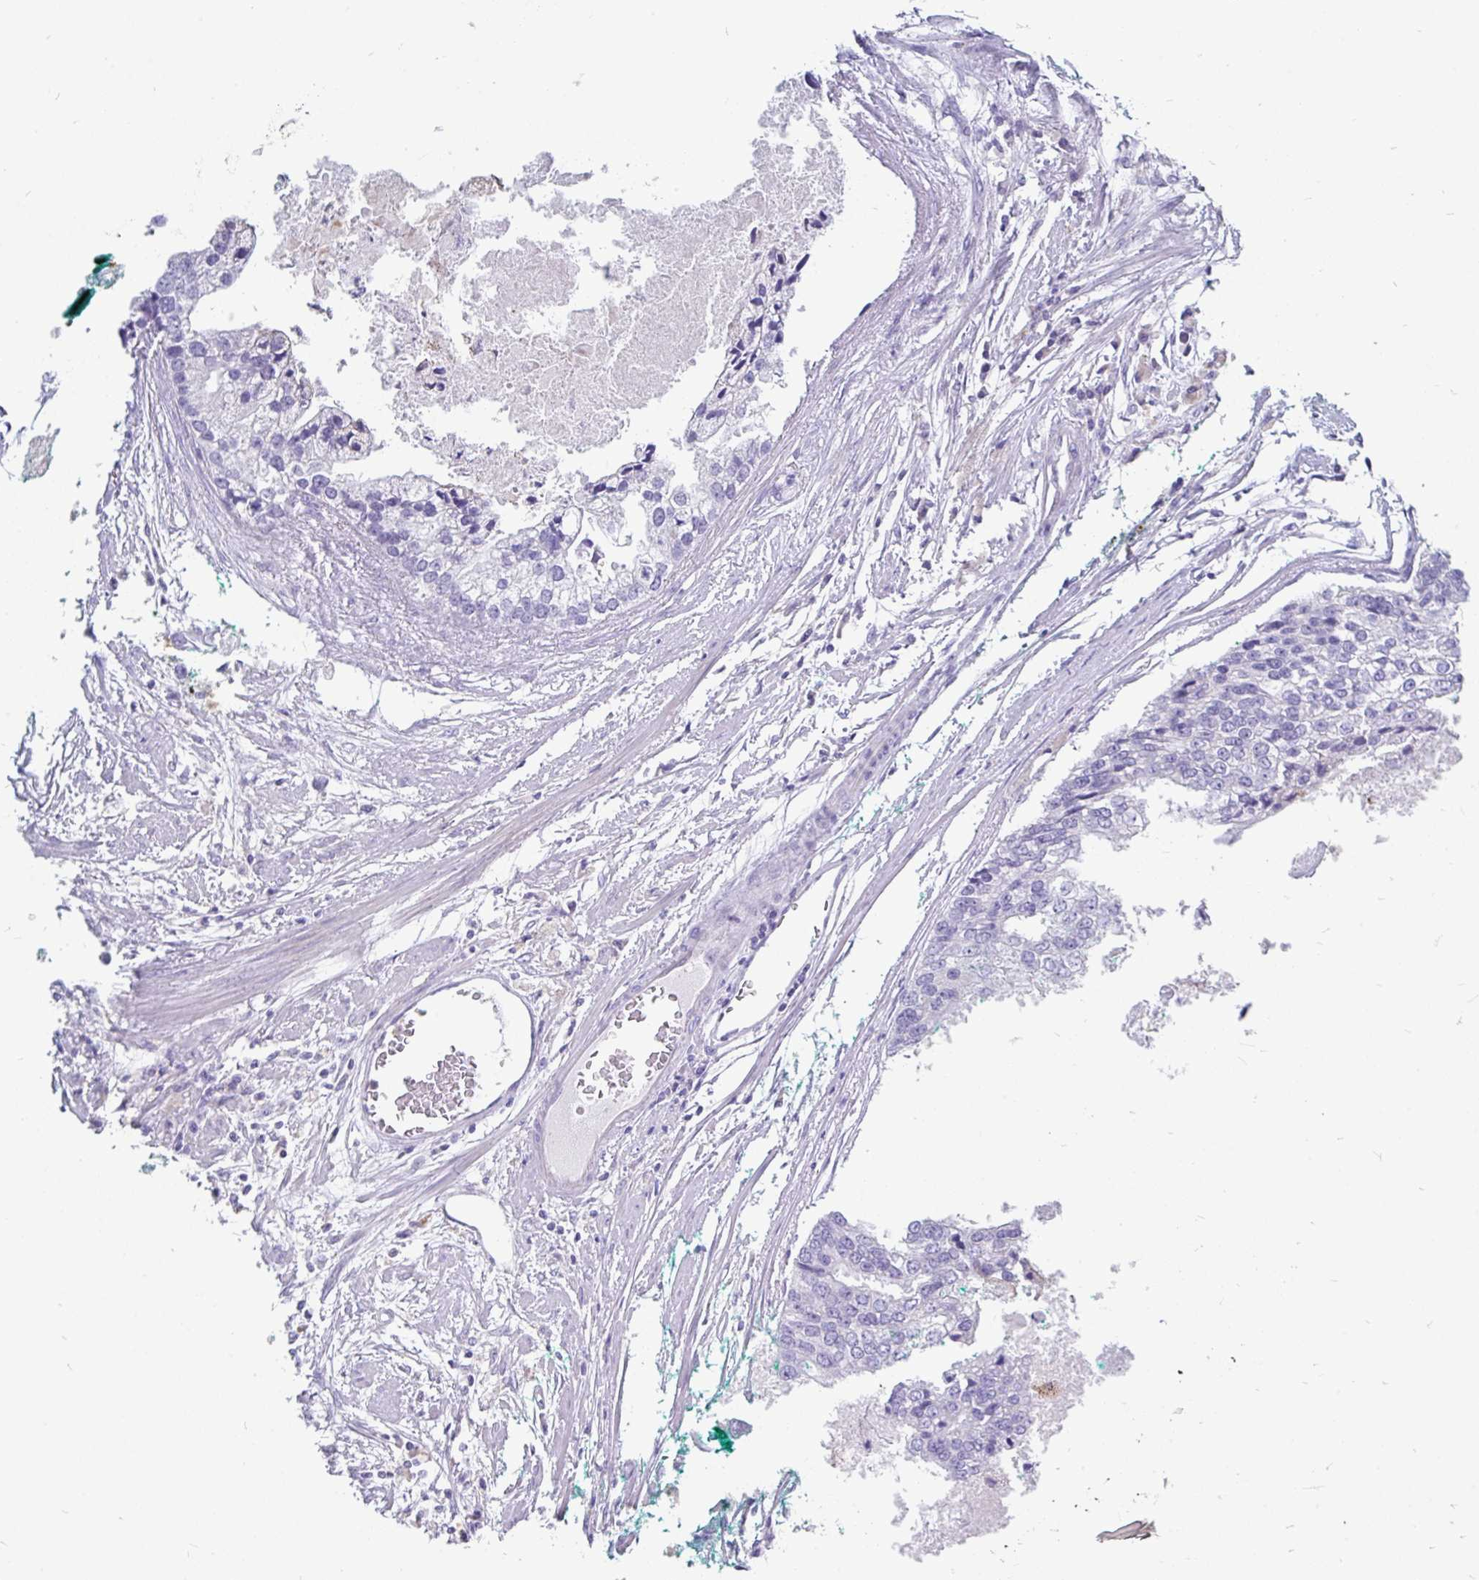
{"staining": {"intensity": "negative", "quantity": "none", "location": "none"}, "tissue": "prostate cancer", "cell_type": "Tumor cells", "image_type": "cancer", "snomed": [{"axis": "morphology", "description": "Adenocarcinoma, High grade"}, {"axis": "topography", "description": "Prostate"}], "caption": "Tumor cells are negative for protein expression in human prostate adenocarcinoma (high-grade).", "gene": "INTS5", "patient": {"sex": "male", "age": 62}}